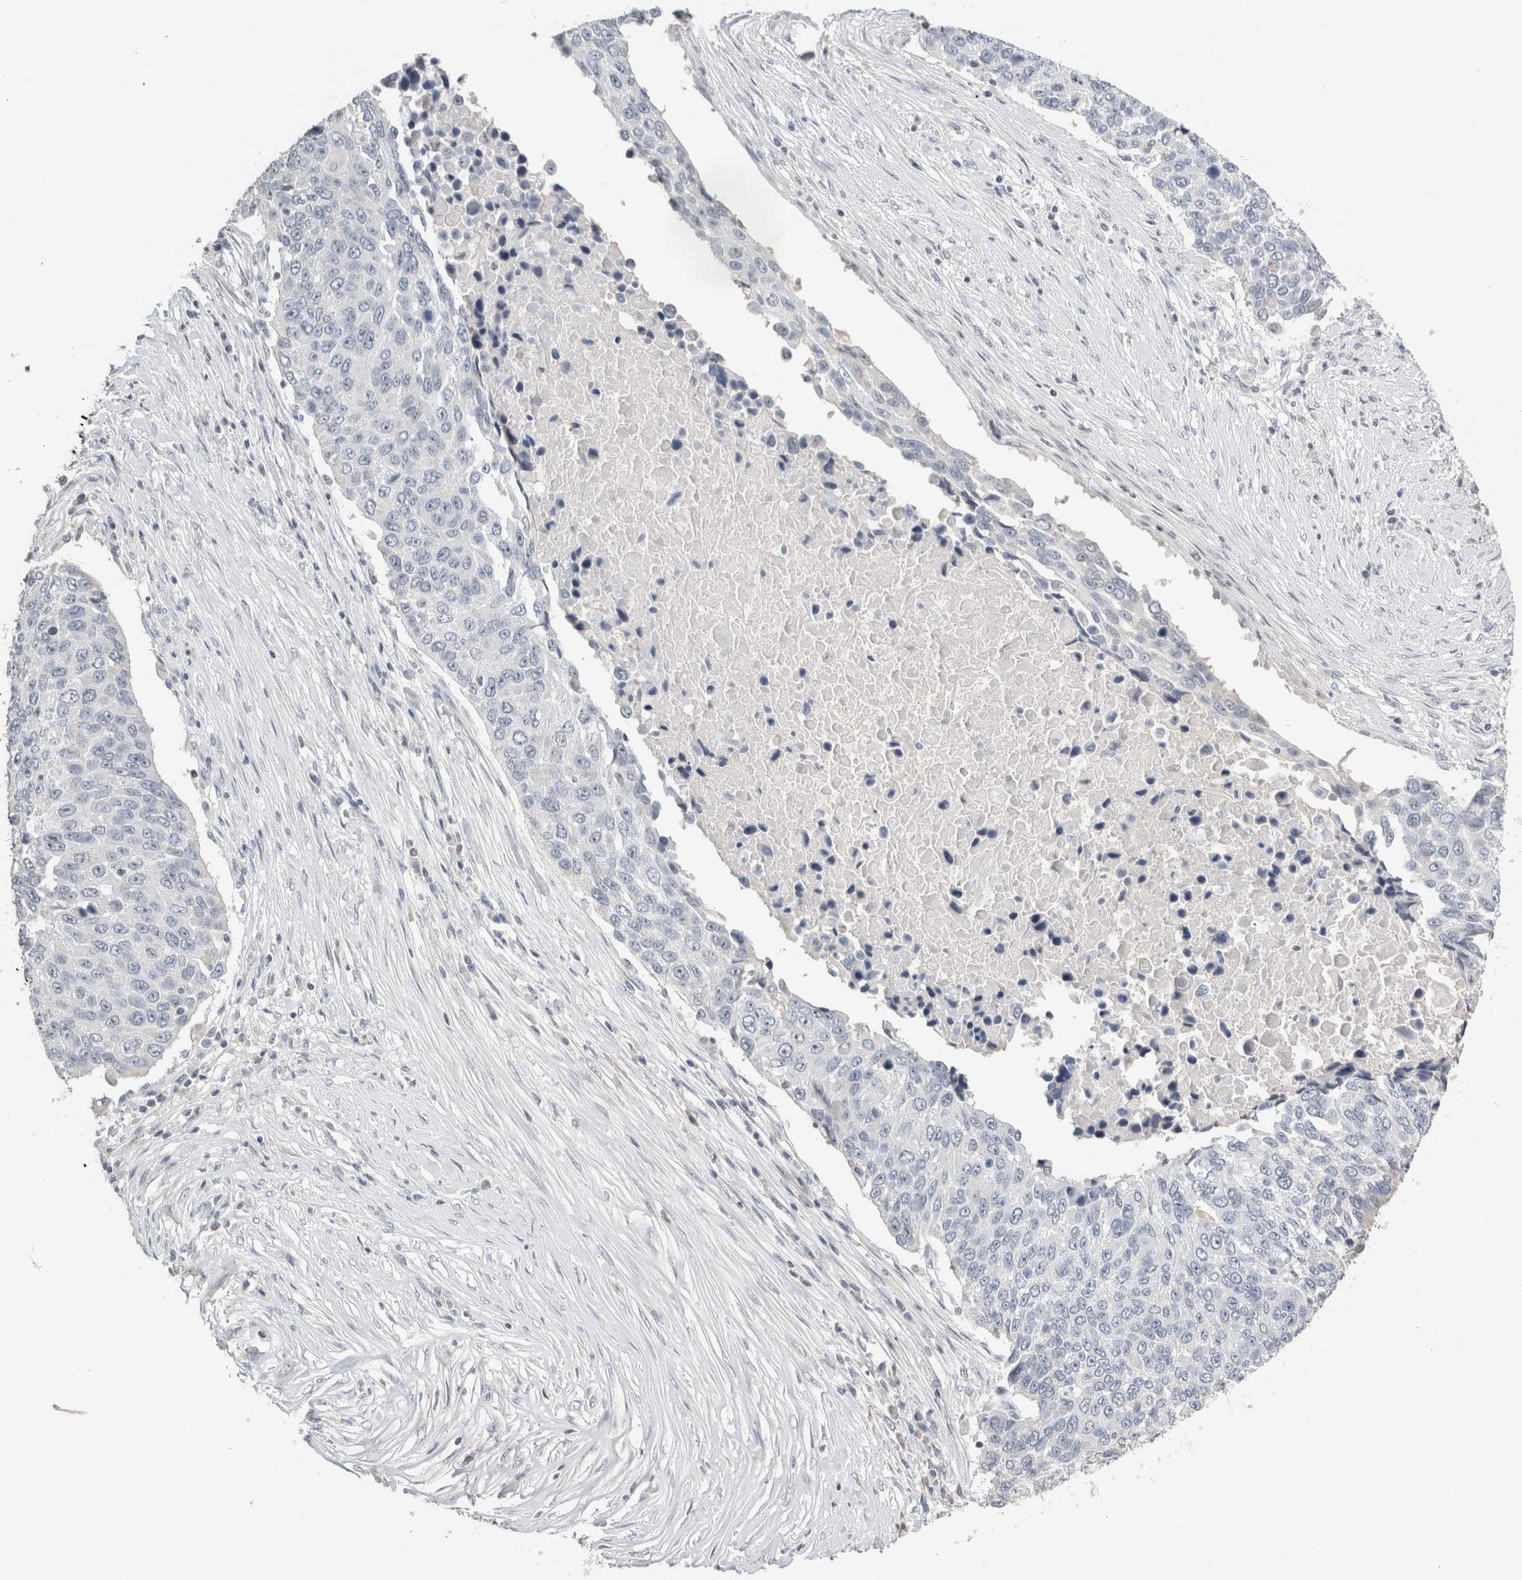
{"staining": {"intensity": "negative", "quantity": "none", "location": "none"}, "tissue": "lung cancer", "cell_type": "Tumor cells", "image_type": "cancer", "snomed": [{"axis": "morphology", "description": "Squamous cell carcinoma, NOS"}, {"axis": "topography", "description": "Lung"}], "caption": "The image reveals no staining of tumor cells in lung cancer. (Stains: DAB (3,3'-diaminobenzidine) immunohistochemistry with hematoxylin counter stain, Microscopy: brightfield microscopy at high magnification).", "gene": "CRAT", "patient": {"sex": "male", "age": 66}}